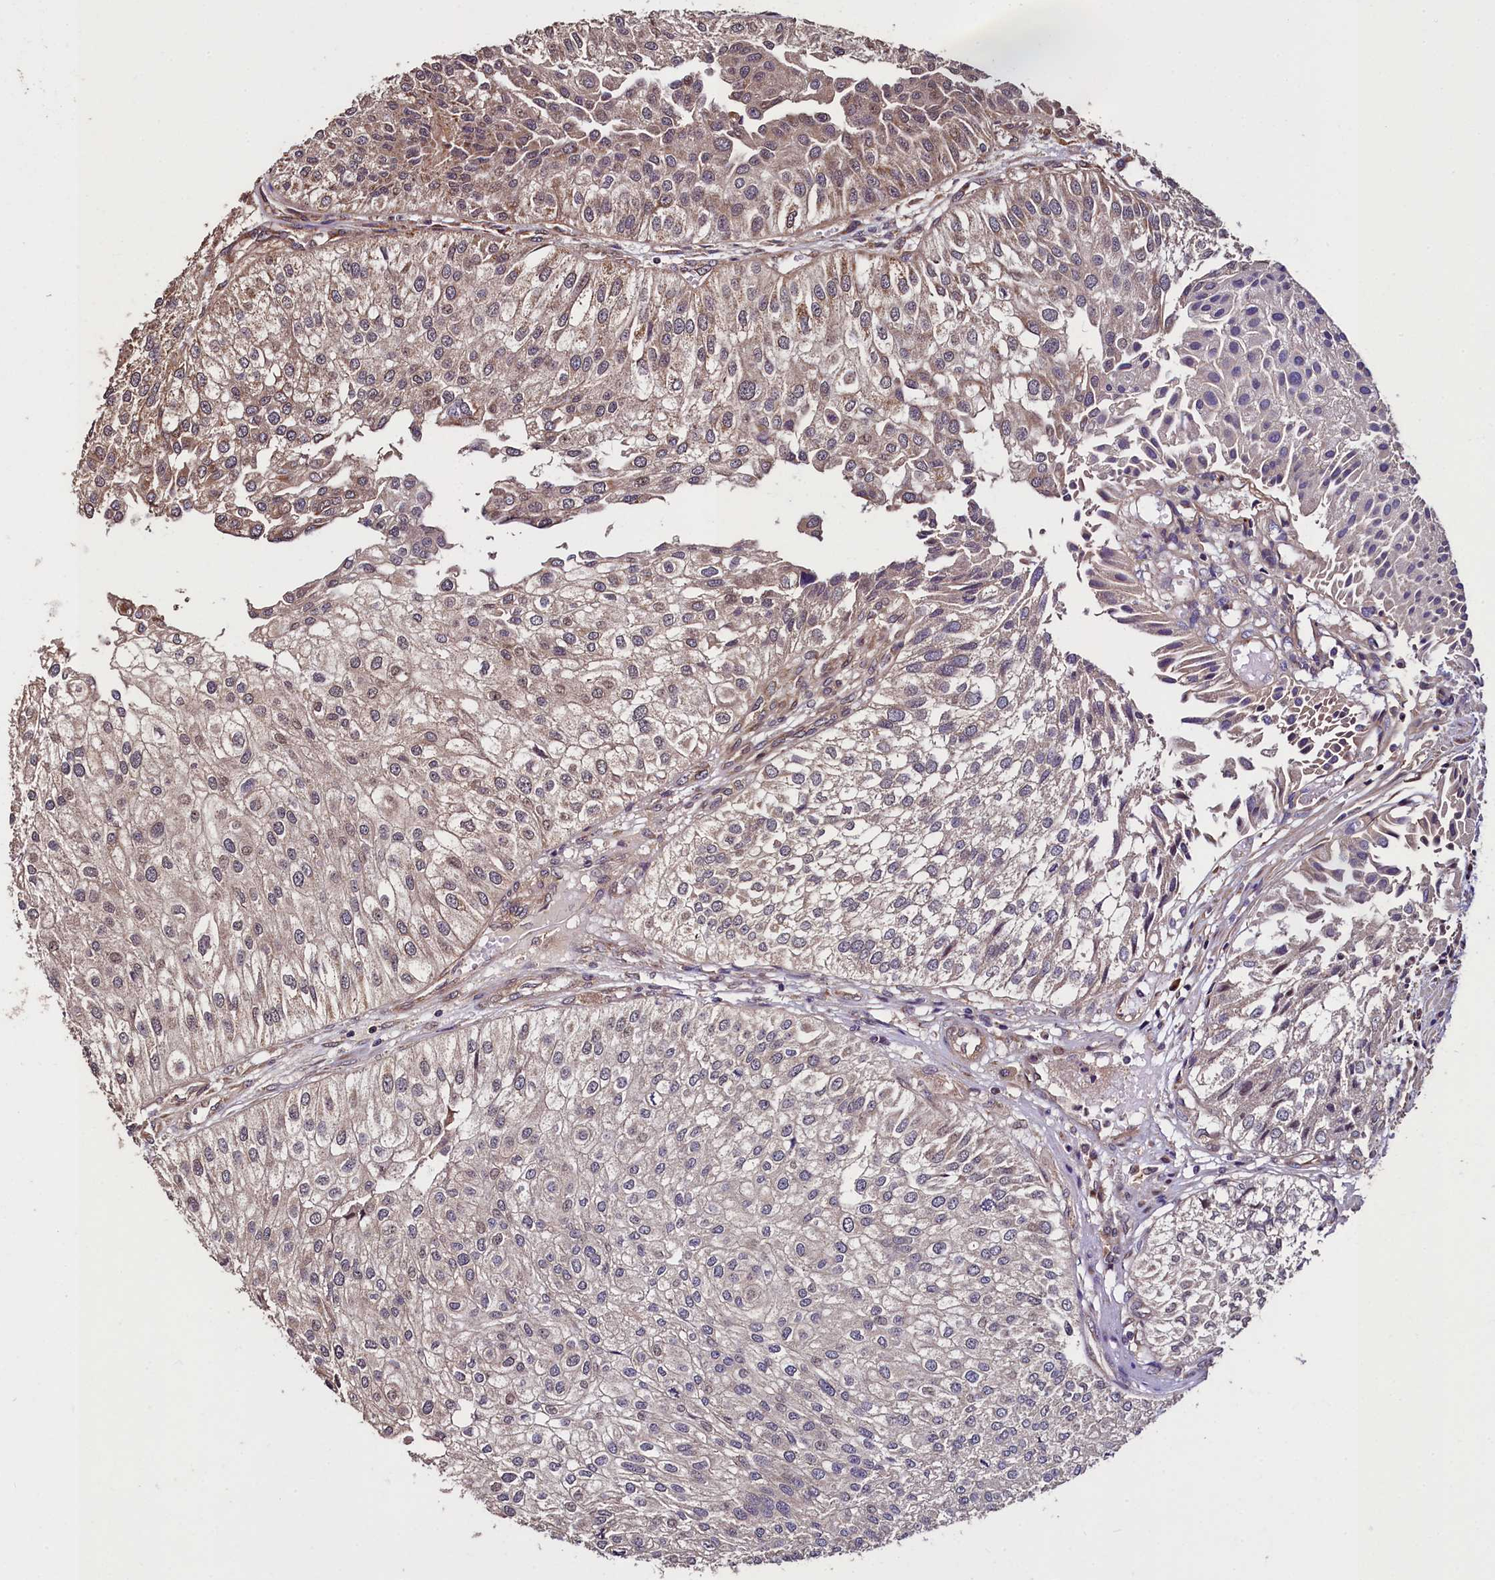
{"staining": {"intensity": "weak", "quantity": "25%-75%", "location": "cytoplasmic/membranous"}, "tissue": "urothelial cancer", "cell_type": "Tumor cells", "image_type": "cancer", "snomed": [{"axis": "morphology", "description": "Urothelial carcinoma, Low grade"}, {"axis": "topography", "description": "Urinary bladder"}], "caption": "Human low-grade urothelial carcinoma stained with a protein marker displays weak staining in tumor cells.", "gene": "RBFA", "patient": {"sex": "female", "age": 89}}